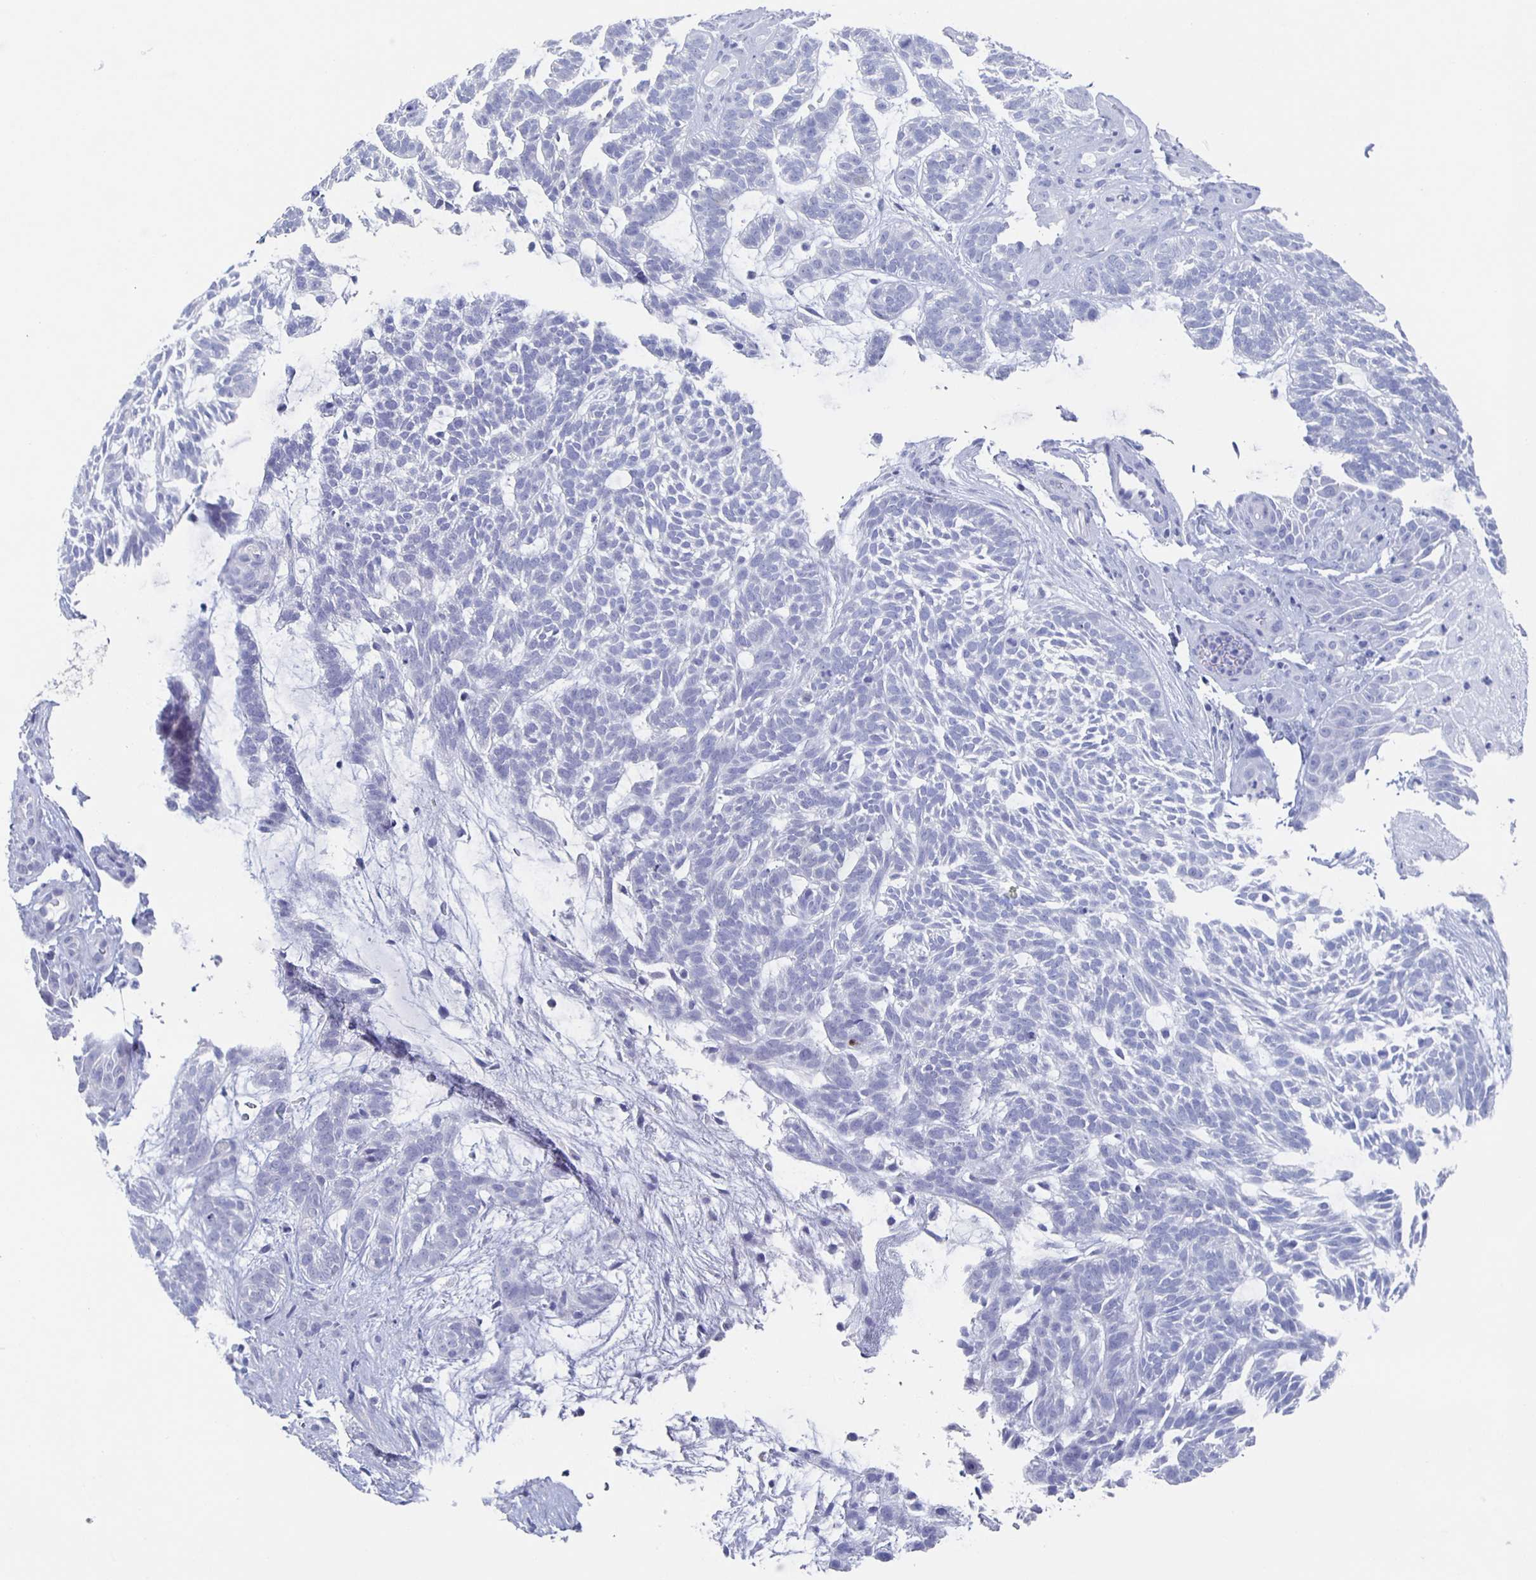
{"staining": {"intensity": "negative", "quantity": "none", "location": "none"}, "tissue": "skin cancer", "cell_type": "Tumor cells", "image_type": "cancer", "snomed": [{"axis": "morphology", "description": "Basal cell carcinoma"}, {"axis": "topography", "description": "Skin"}, {"axis": "topography", "description": "Skin, foot"}], "caption": "Skin cancer was stained to show a protein in brown. There is no significant expression in tumor cells.", "gene": "SLC34A2", "patient": {"sex": "female", "age": 77}}